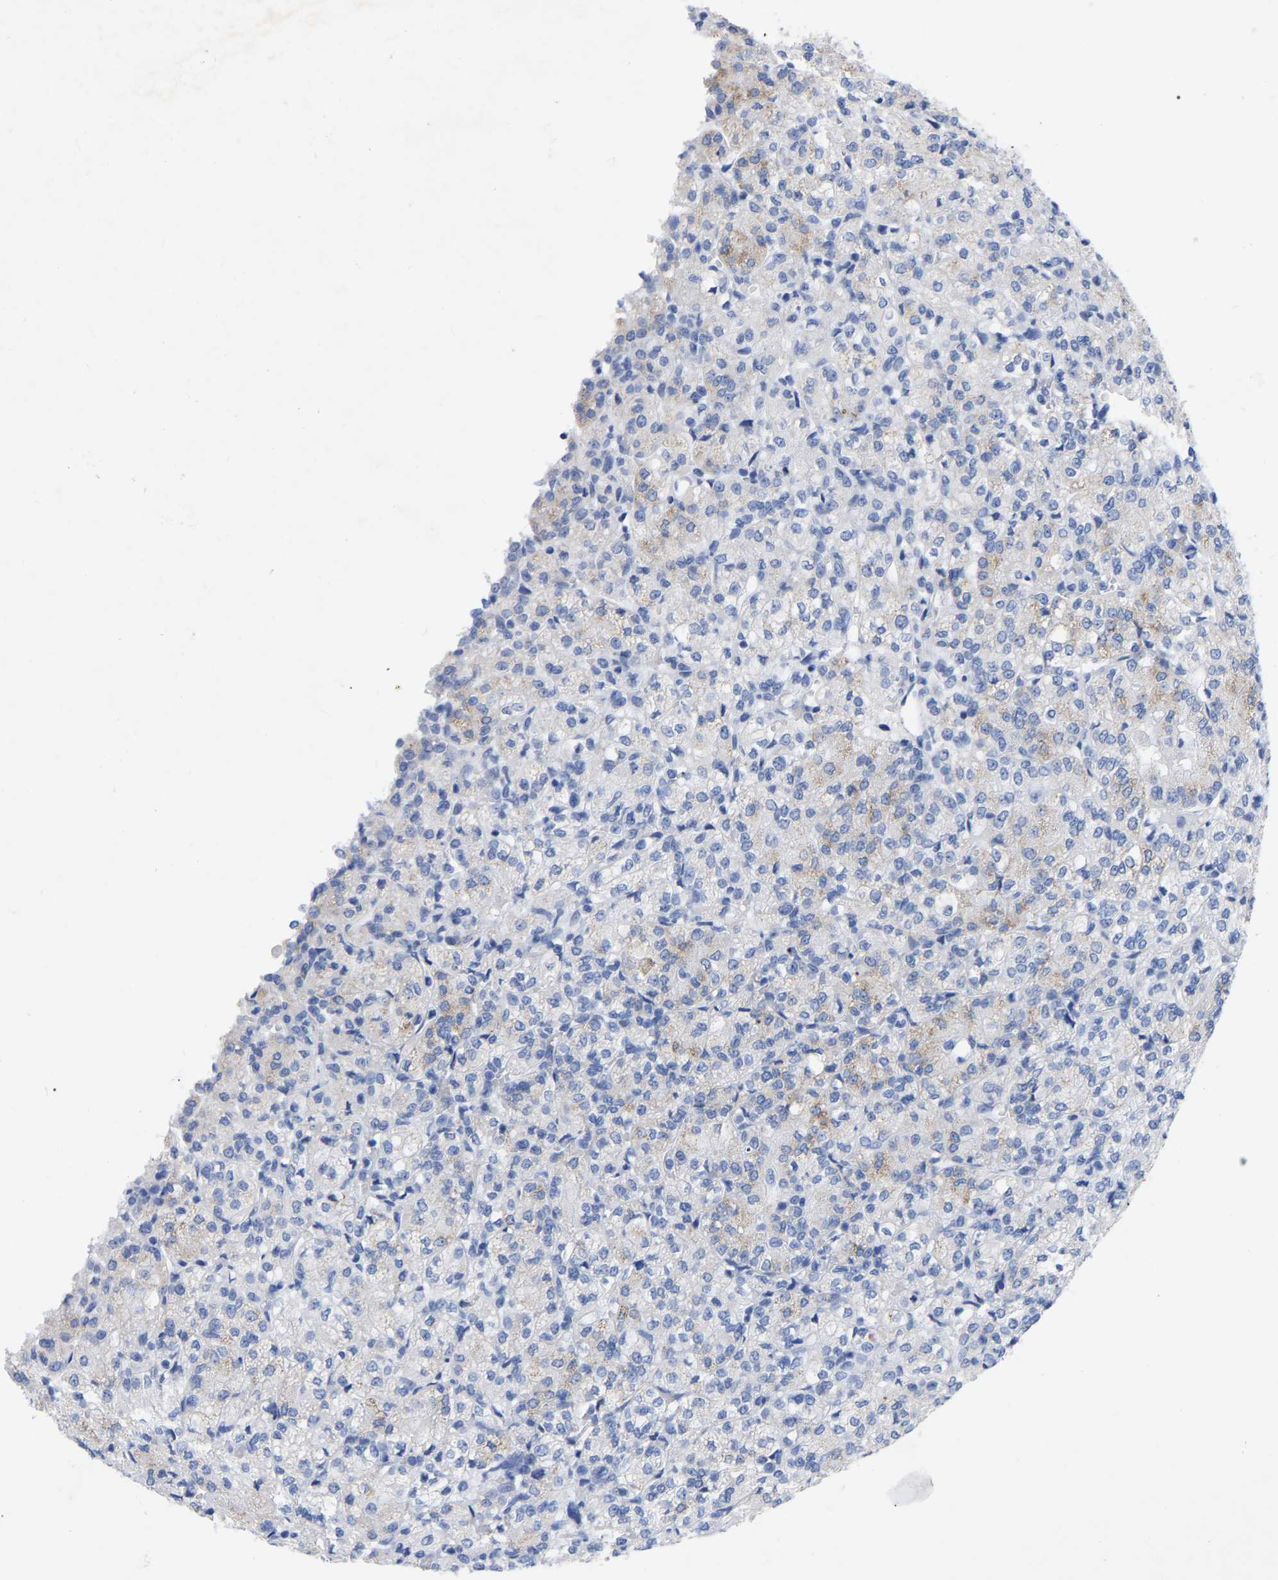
{"staining": {"intensity": "weak", "quantity": "<25%", "location": "cytoplasmic/membranous"}, "tissue": "renal cancer", "cell_type": "Tumor cells", "image_type": "cancer", "snomed": [{"axis": "morphology", "description": "Adenocarcinoma, NOS"}, {"axis": "topography", "description": "Kidney"}], "caption": "A micrograph of human renal cancer (adenocarcinoma) is negative for staining in tumor cells.", "gene": "ZNF629", "patient": {"sex": "male", "age": 77}}